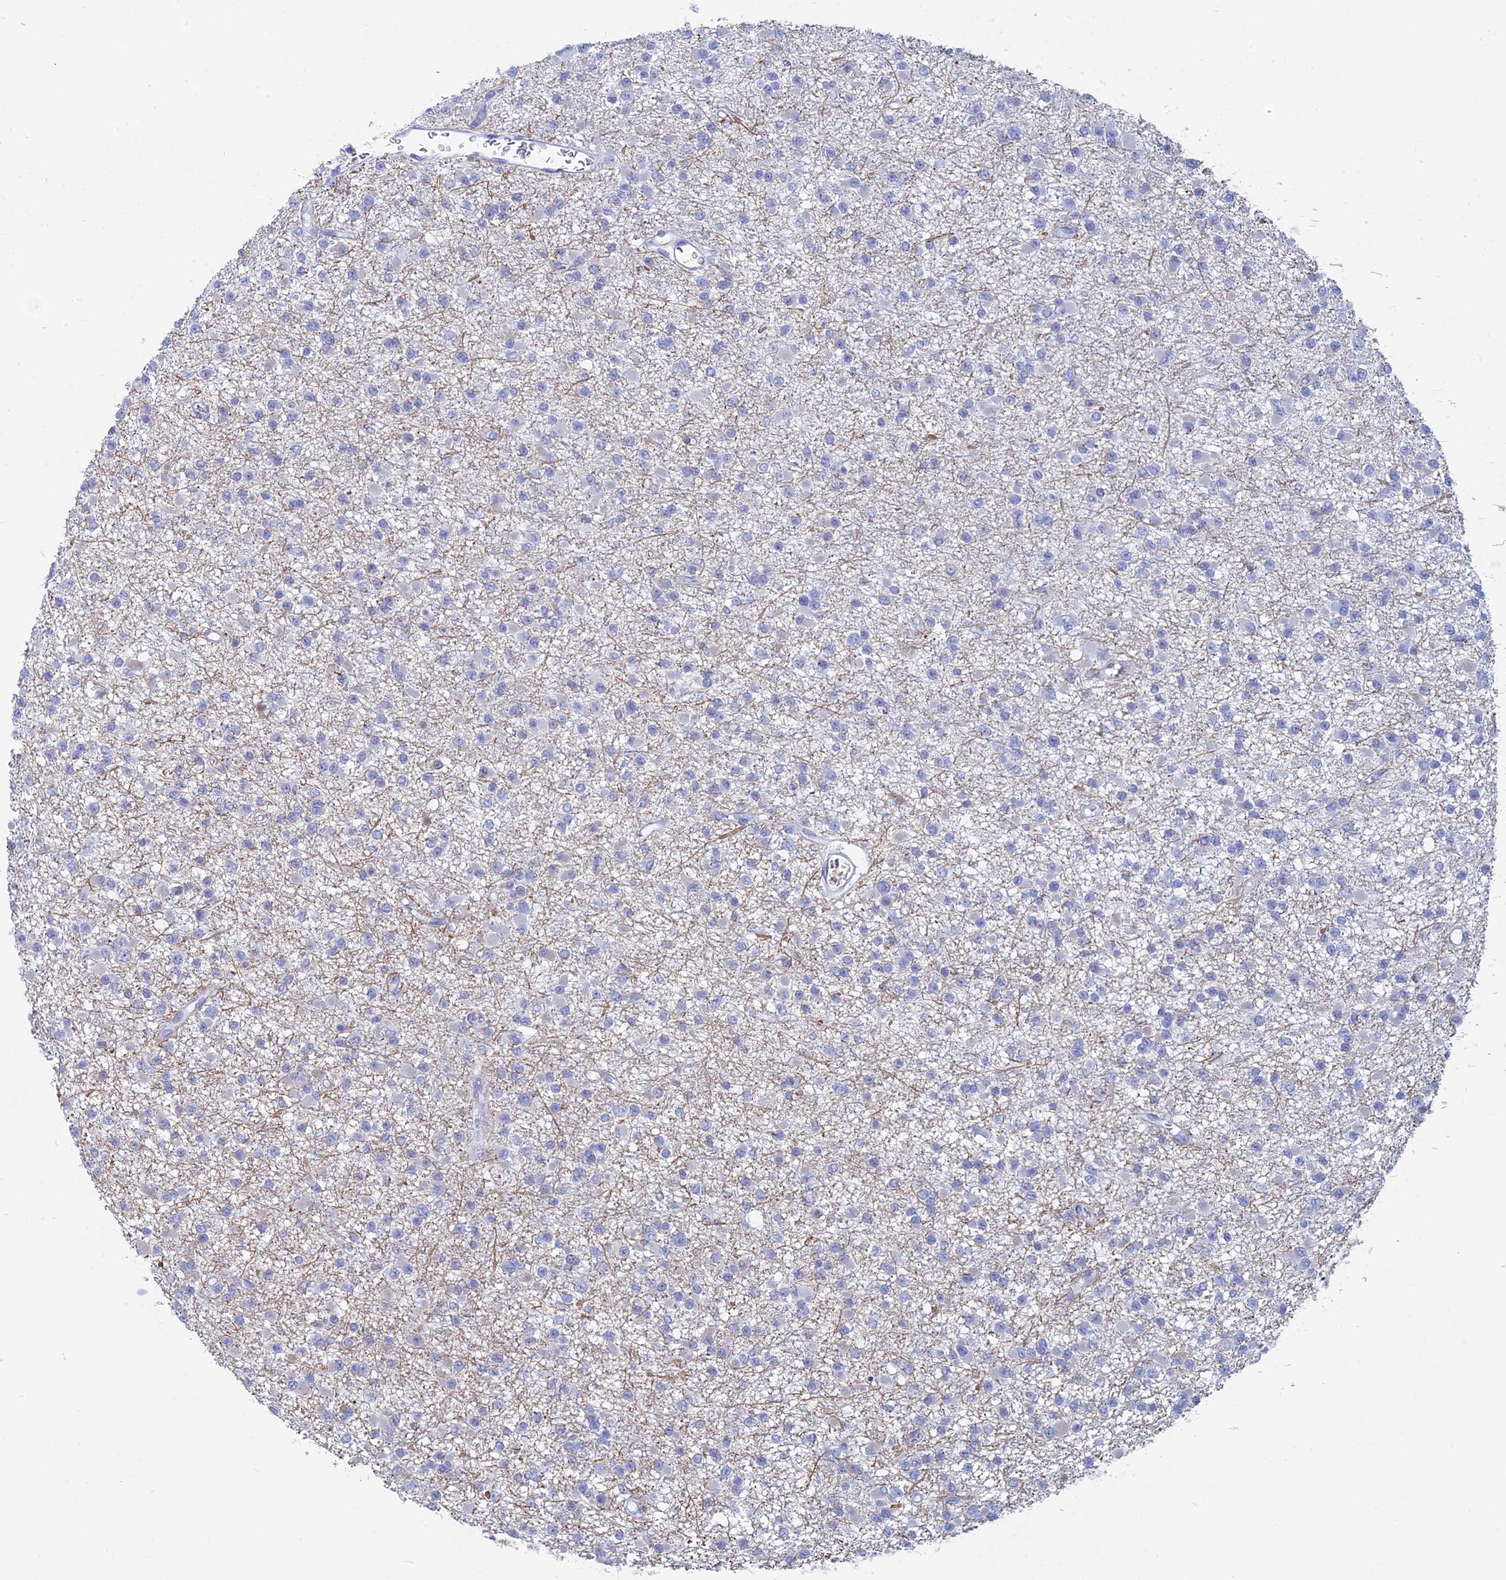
{"staining": {"intensity": "negative", "quantity": "none", "location": "none"}, "tissue": "glioma", "cell_type": "Tumor cells", "image_type": "cancer", "snomed": [{"axis": "morphology", "description": "Glioma, malignant, Low grade"}, {"axis": "topography", "description": "Brain"}], "caption": "This histopathology image is of glioma stained with immunohistochemistry (IHC) to label a protein in brown with the nuclei are counter-stained blue. There is no positivity in tumor cells.", "gene": "ALMS1", "patient": {"sex": "female", "age": 22}}